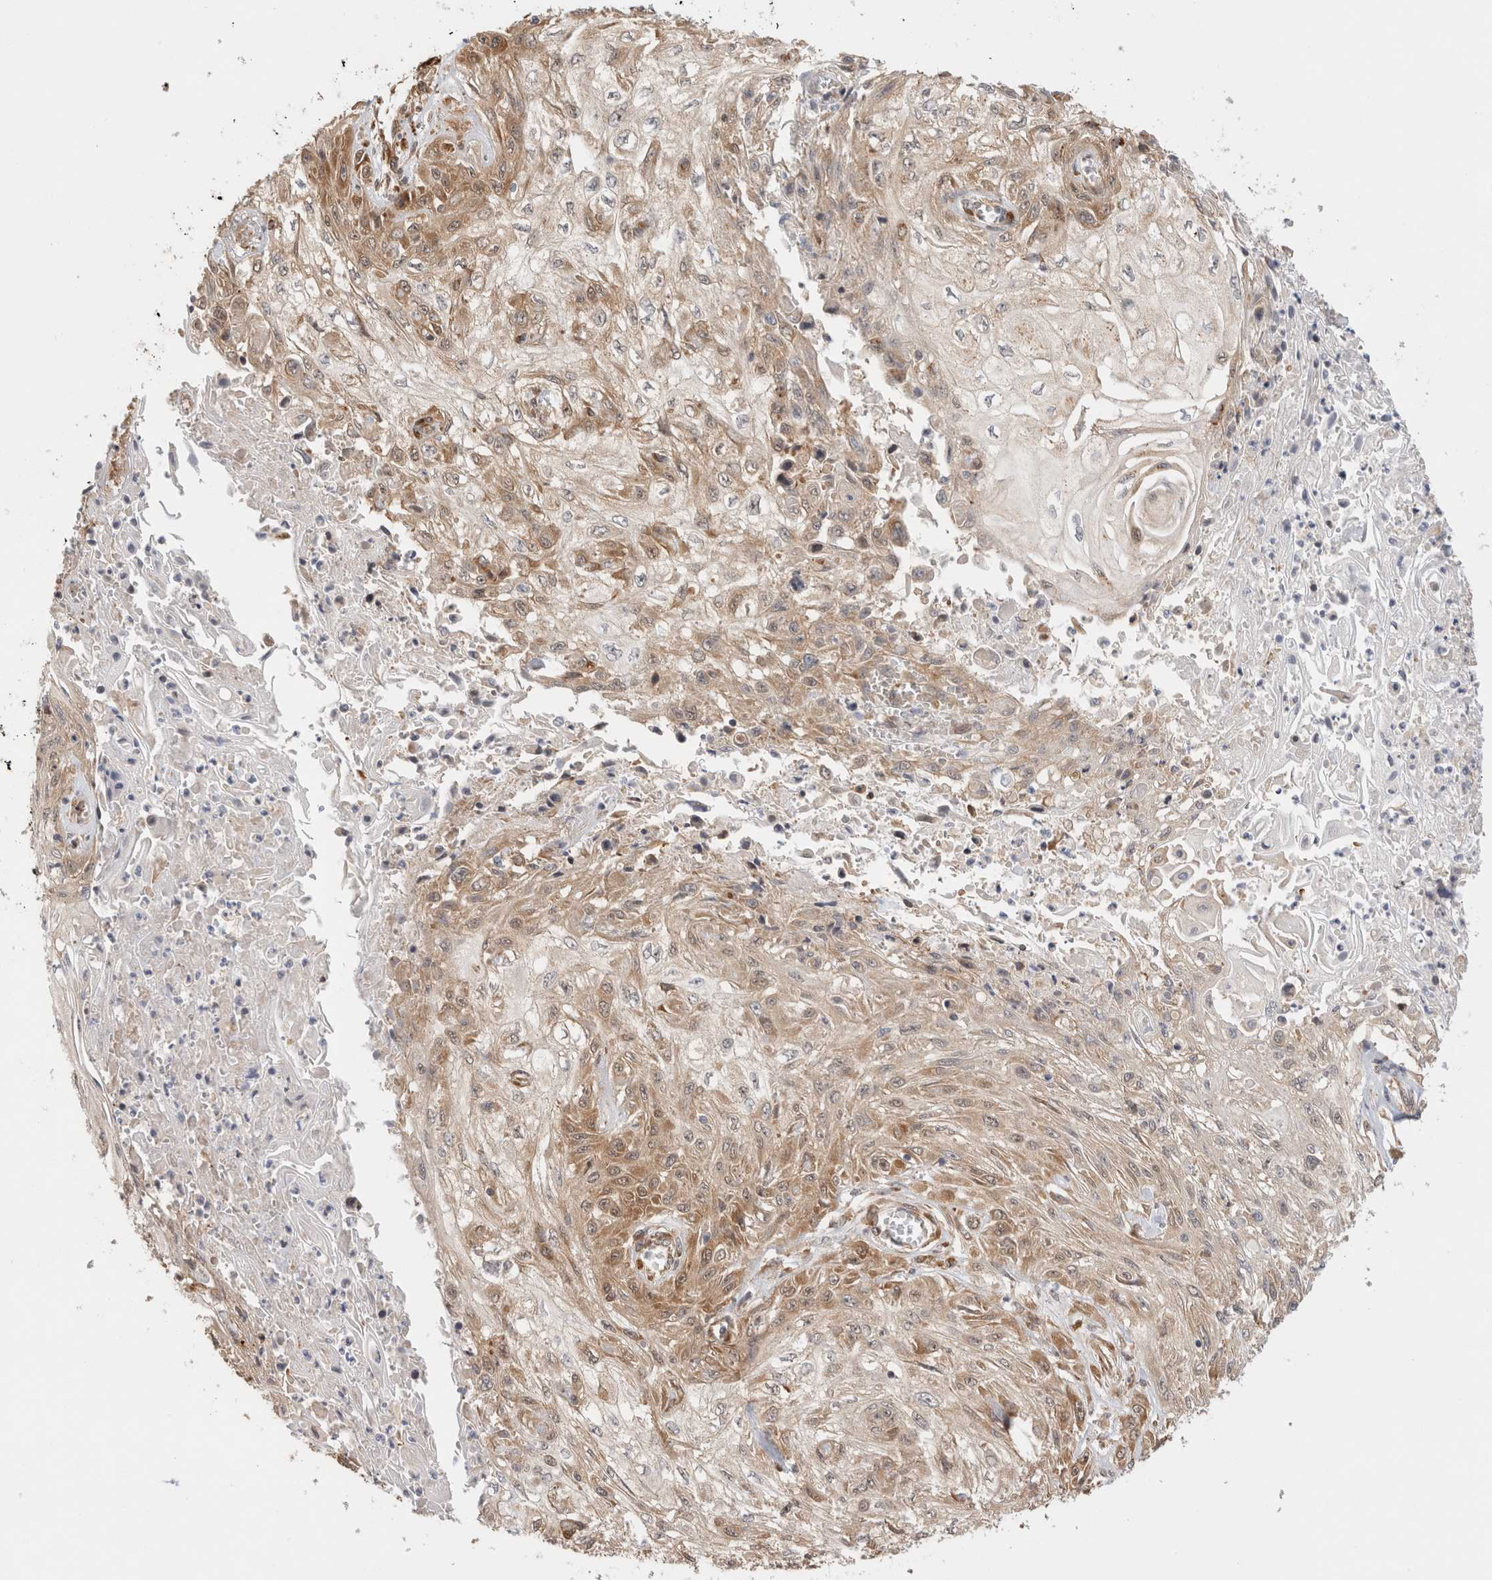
{"staining": {"intensity": "weak", "quantity": ">75%", "location": "cytoplasmic/membranous"}, "tissue": "skin cancer", "cell_type": "Tumor cells", "image_type": "cancer", "snomed": [{"axis": "morphology", "description": "Squamous cell carcinoma, NOS"}, {"axis": "morphology", "description": "Squamous cell carcinoma, metastatic, NOS"}, {"axis": "topography", "description": "Skin"}, {"axis": "topography", "description": "Lymph node"}], "caption": "Immunohistochemical staining of skin cancer demonstrates weak cytoplasmic/membranous protein expression in about >75% of tumor cells.", "gene": "ACTL9", "patient": {"sex": "male", "age": 75}}